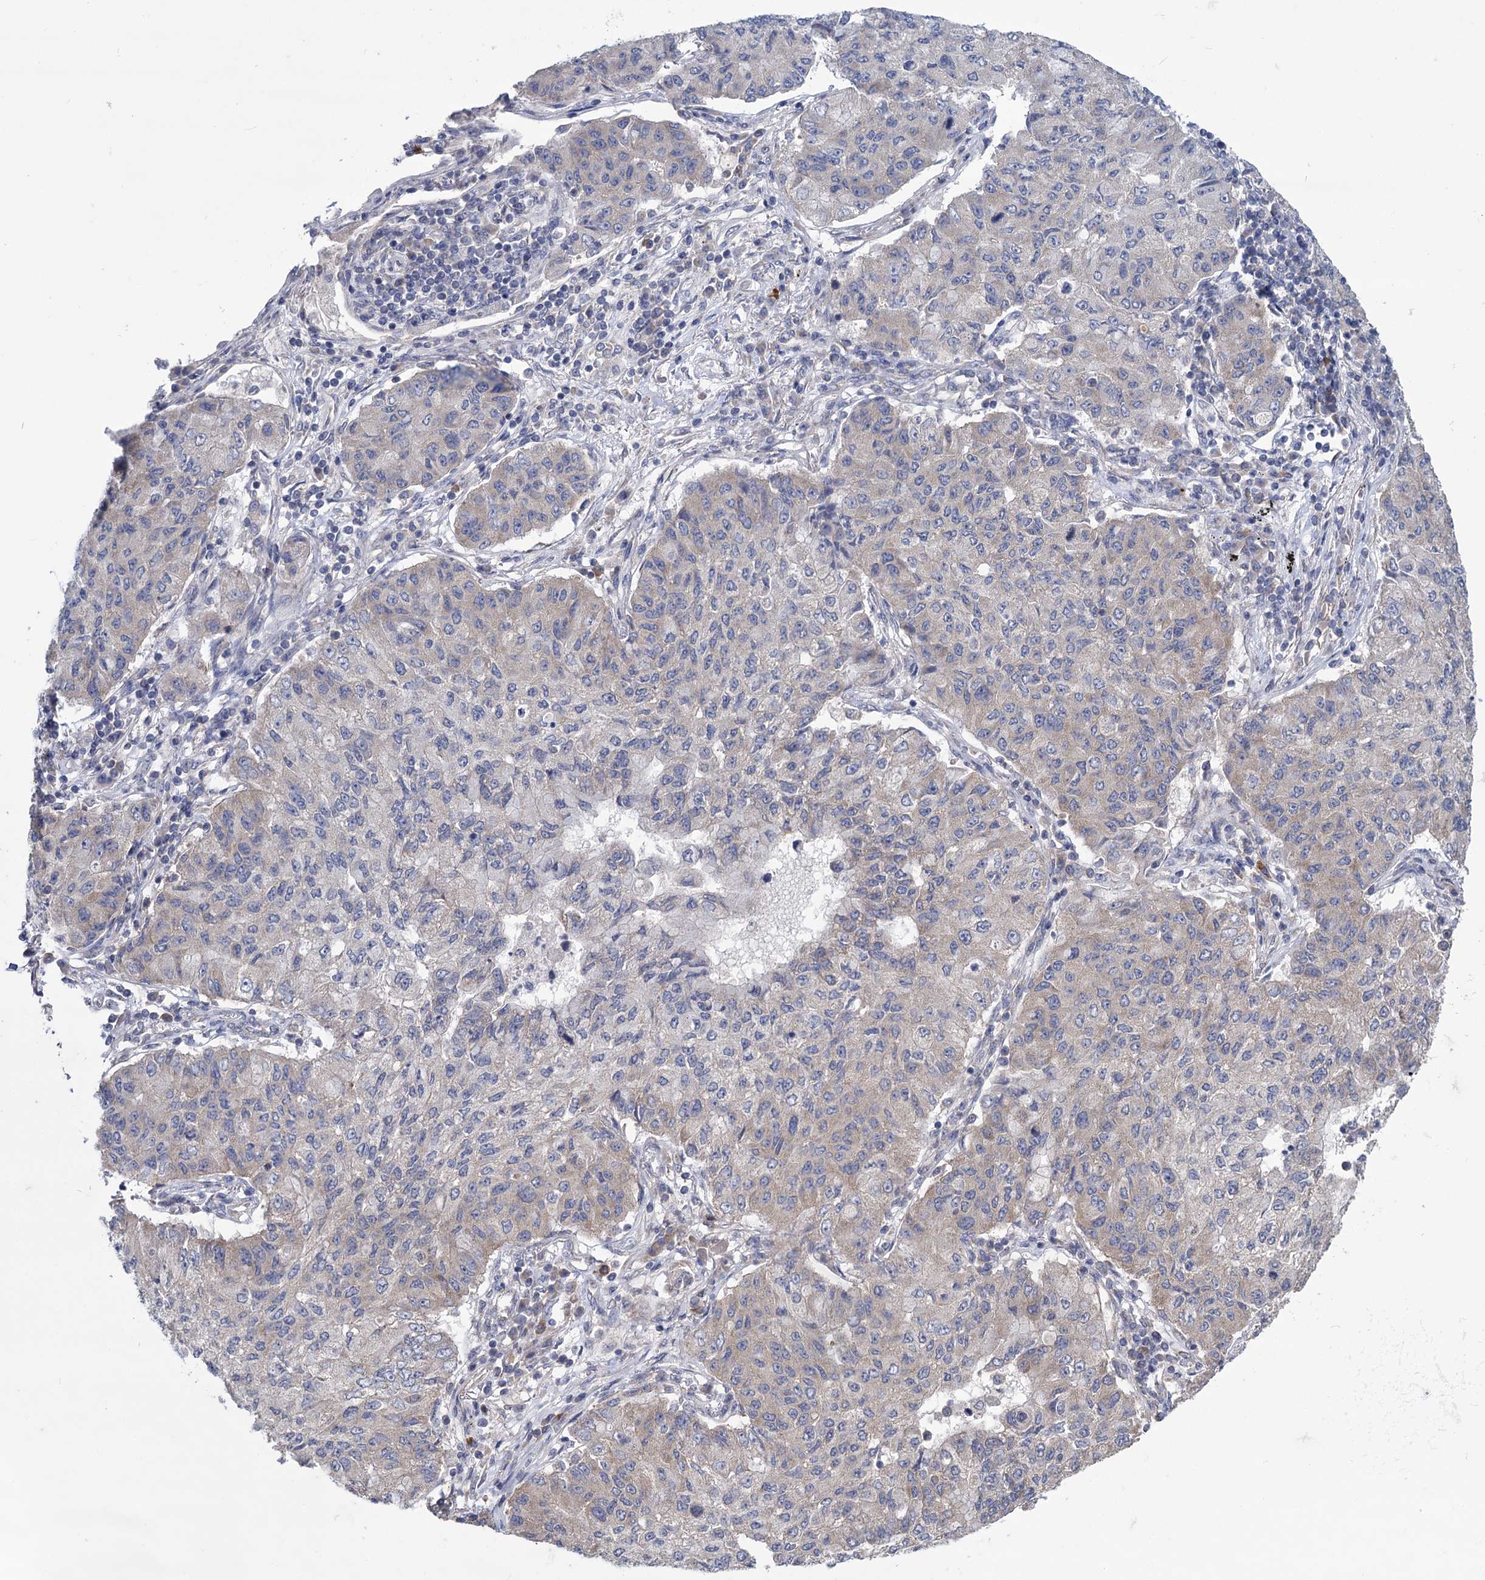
{"staining": {"intensity": "weak", "quantity": "25%-75%", "location": "cytoplasmic/membranous"}, "tissue": "lung cancer", "cell_type": "Tumor cells", "image_type": "cancer", "snomed": [{"axis": "morphology", "description": "Squamous cell carcinoma, NOS"}, {"axis": "topography", "description": "Lung"}], "caption": "Immunohistochemistry micrograph of lung cancer (squamous cell carcinoma) stained for a protein (brown), which shows low levels of weak cytoplasmic/membranous staining in about 25%-75% of tumor cells.", "gene": "GSTM2", "patient": {"sex": "male", "age": 74}}